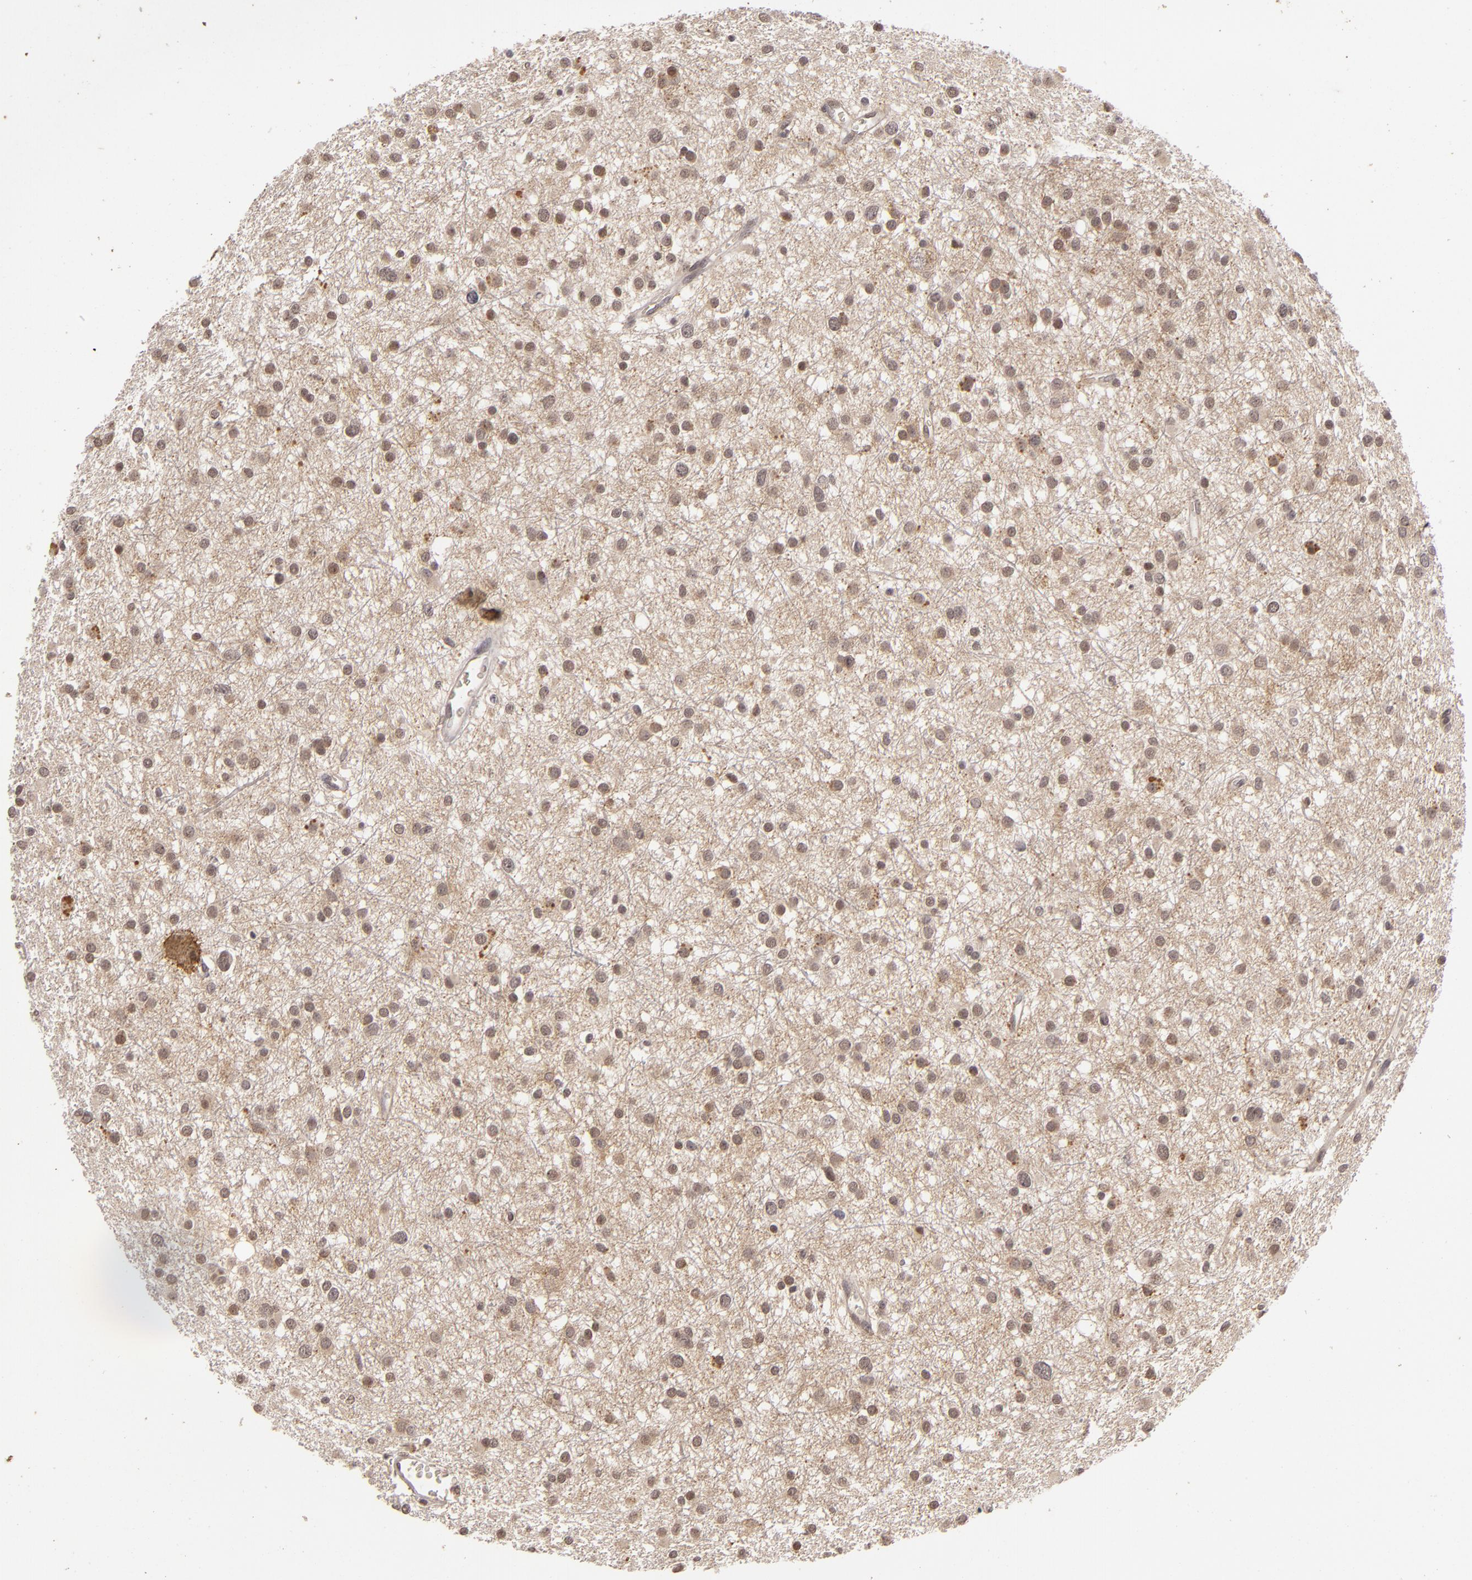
{"staining": {"intensity": "moderate", "quantity": "25%-75%", "location": "cytoplasmic/membranous"}, "tissue": "glioma", "cell_type": "Tumor cells", "image_type": "cancer", "snomed": [{"axis": "morphology", "description": "Glioma, malignant, Low grade"}, {"axis": "topography", "description": "Brain"}], "caption": "This photomicrograph exhibits immunohistochemistry (IHC) staining of glioma, with medium moderate cytoplasmic/membranous positivity in about 25%-75% of tumor cells.", "gene": "DFFA", "patient": {"sex": "female", "age": 36}}